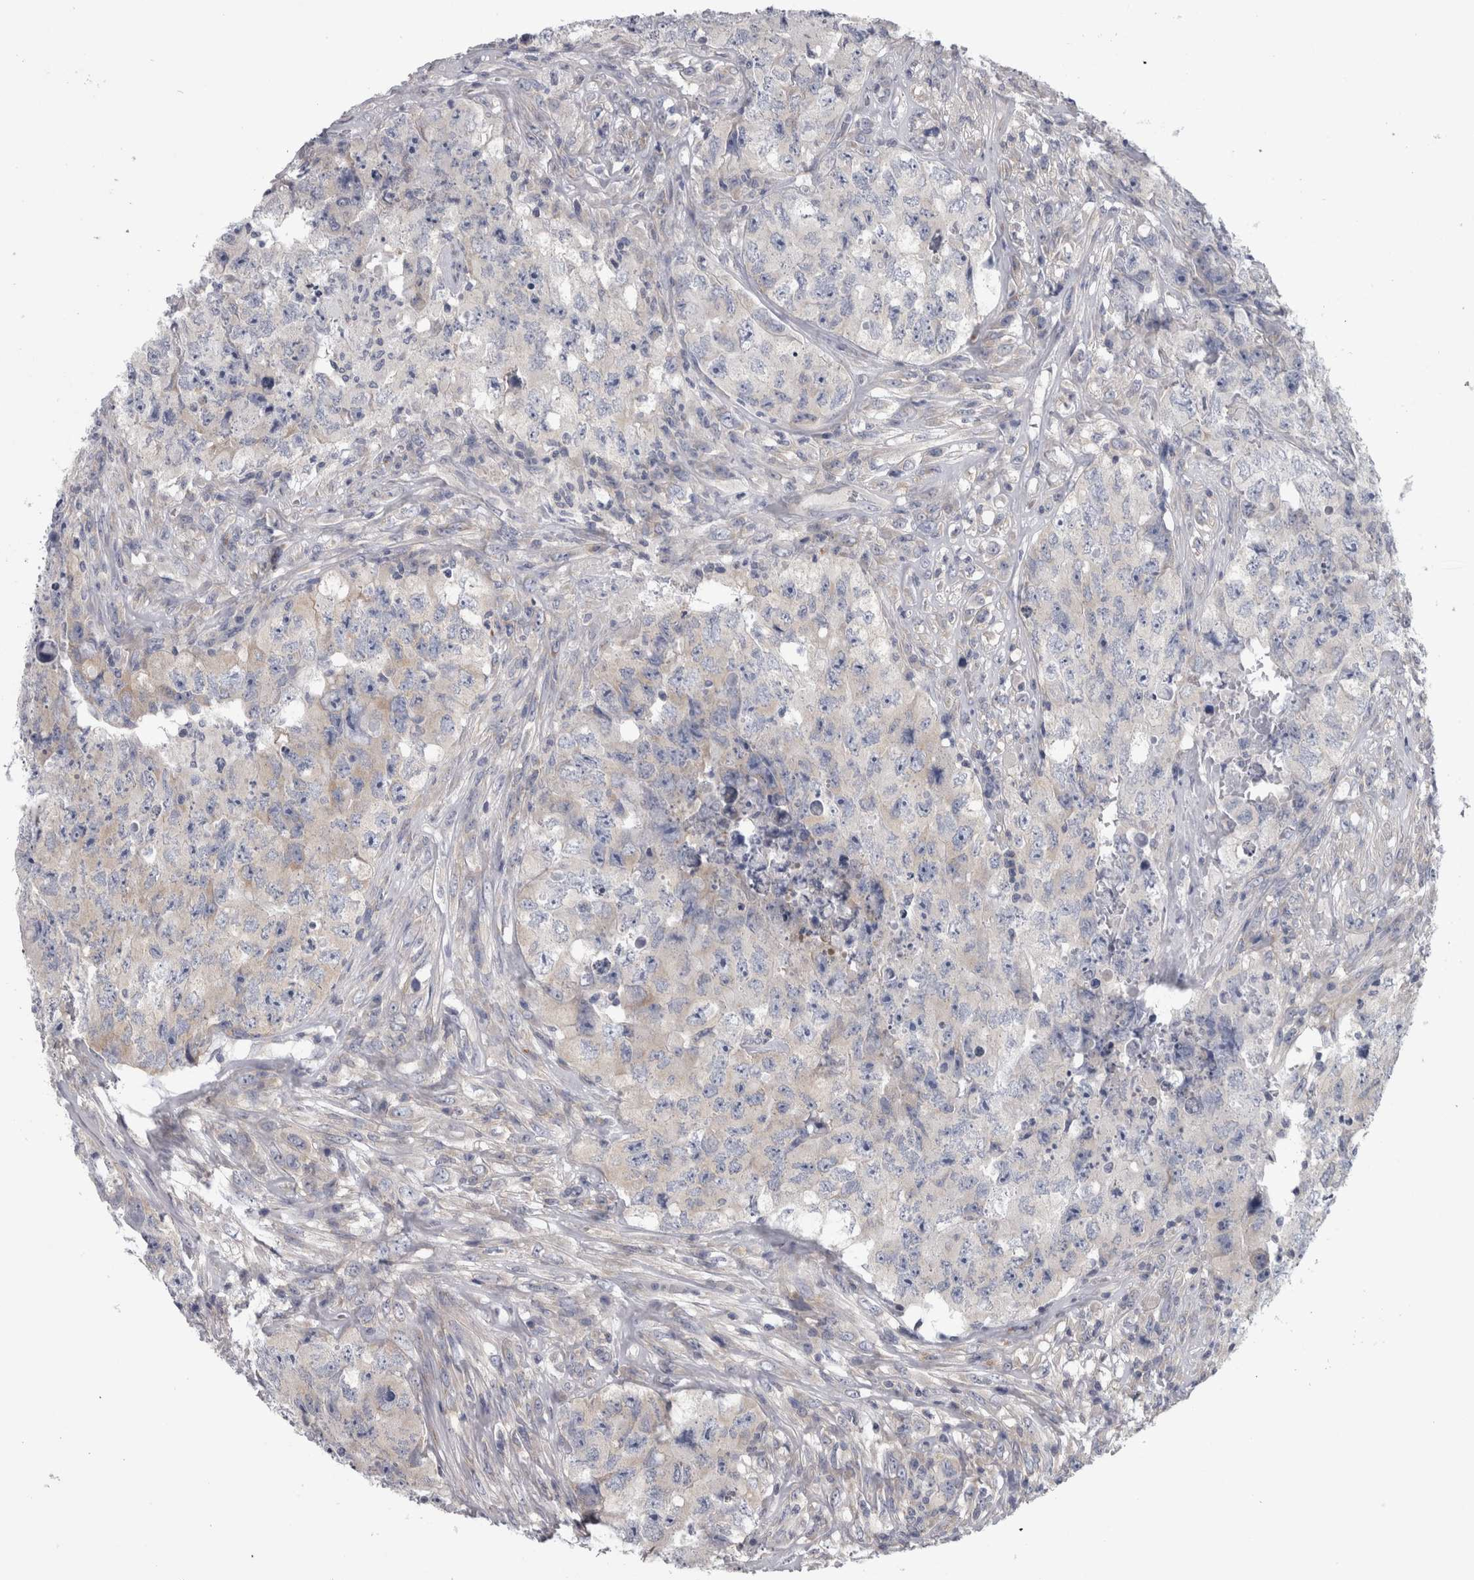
{"staining": {"intensity": "negative", "quantity": "none", "location": "none"}, "tissue": "testis cancer", "cell_type": "Tumor cells", "image_type": "cancer", "snomed": [{"axis": "morphology", "description": "Carcinoma, Embryonal, NOS"}, {"axis": "topography", "description": "Testis"}], "caption": "Tumor cells show no significant protein expression in testis cancer.", "gene": "PRRC2C", "patient": {"sex": "male", "age": 32}}